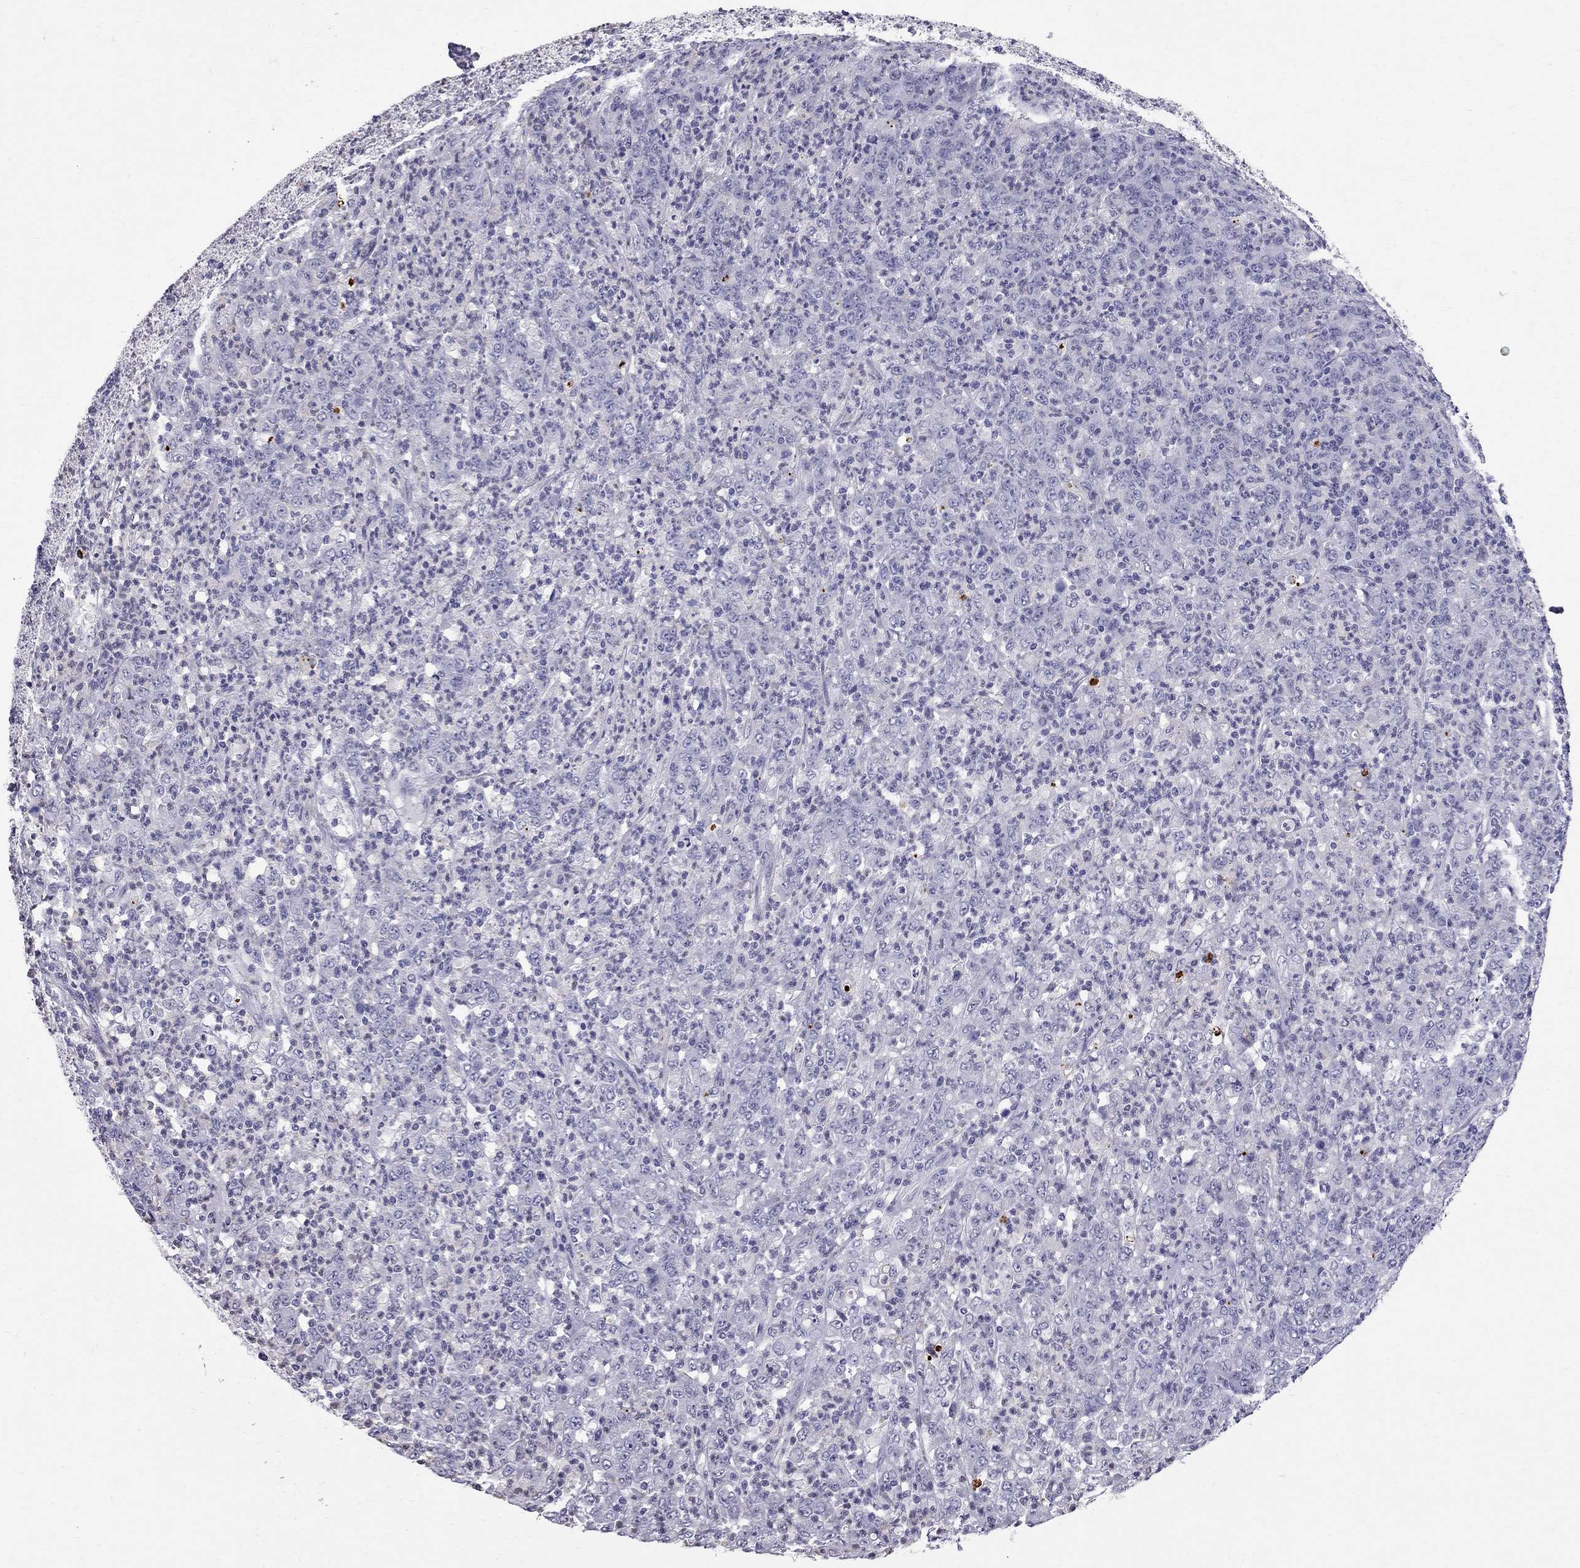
{"staining": {"intensity": "negative", "quantity": "none", "location": "none"}, "tissue": "stomach cancer", "cell_type": "Tumor cells", "image_type": "cancer", "snomed": [{"axis": "morphology", "description": "Adenocarcinoma, NOS"}, {"axis": "topography", "description": "Stomach, lower"}], "caption": "Immunohistochemical staining of human stomach cancer reveals no significant staining in tumor cells. (DAB immunohistochemistry (IHC) visualized using brightfield microscopy, high magnification).", "gene": "MUC15", "patient": {"sex": "female", "age": 71}}